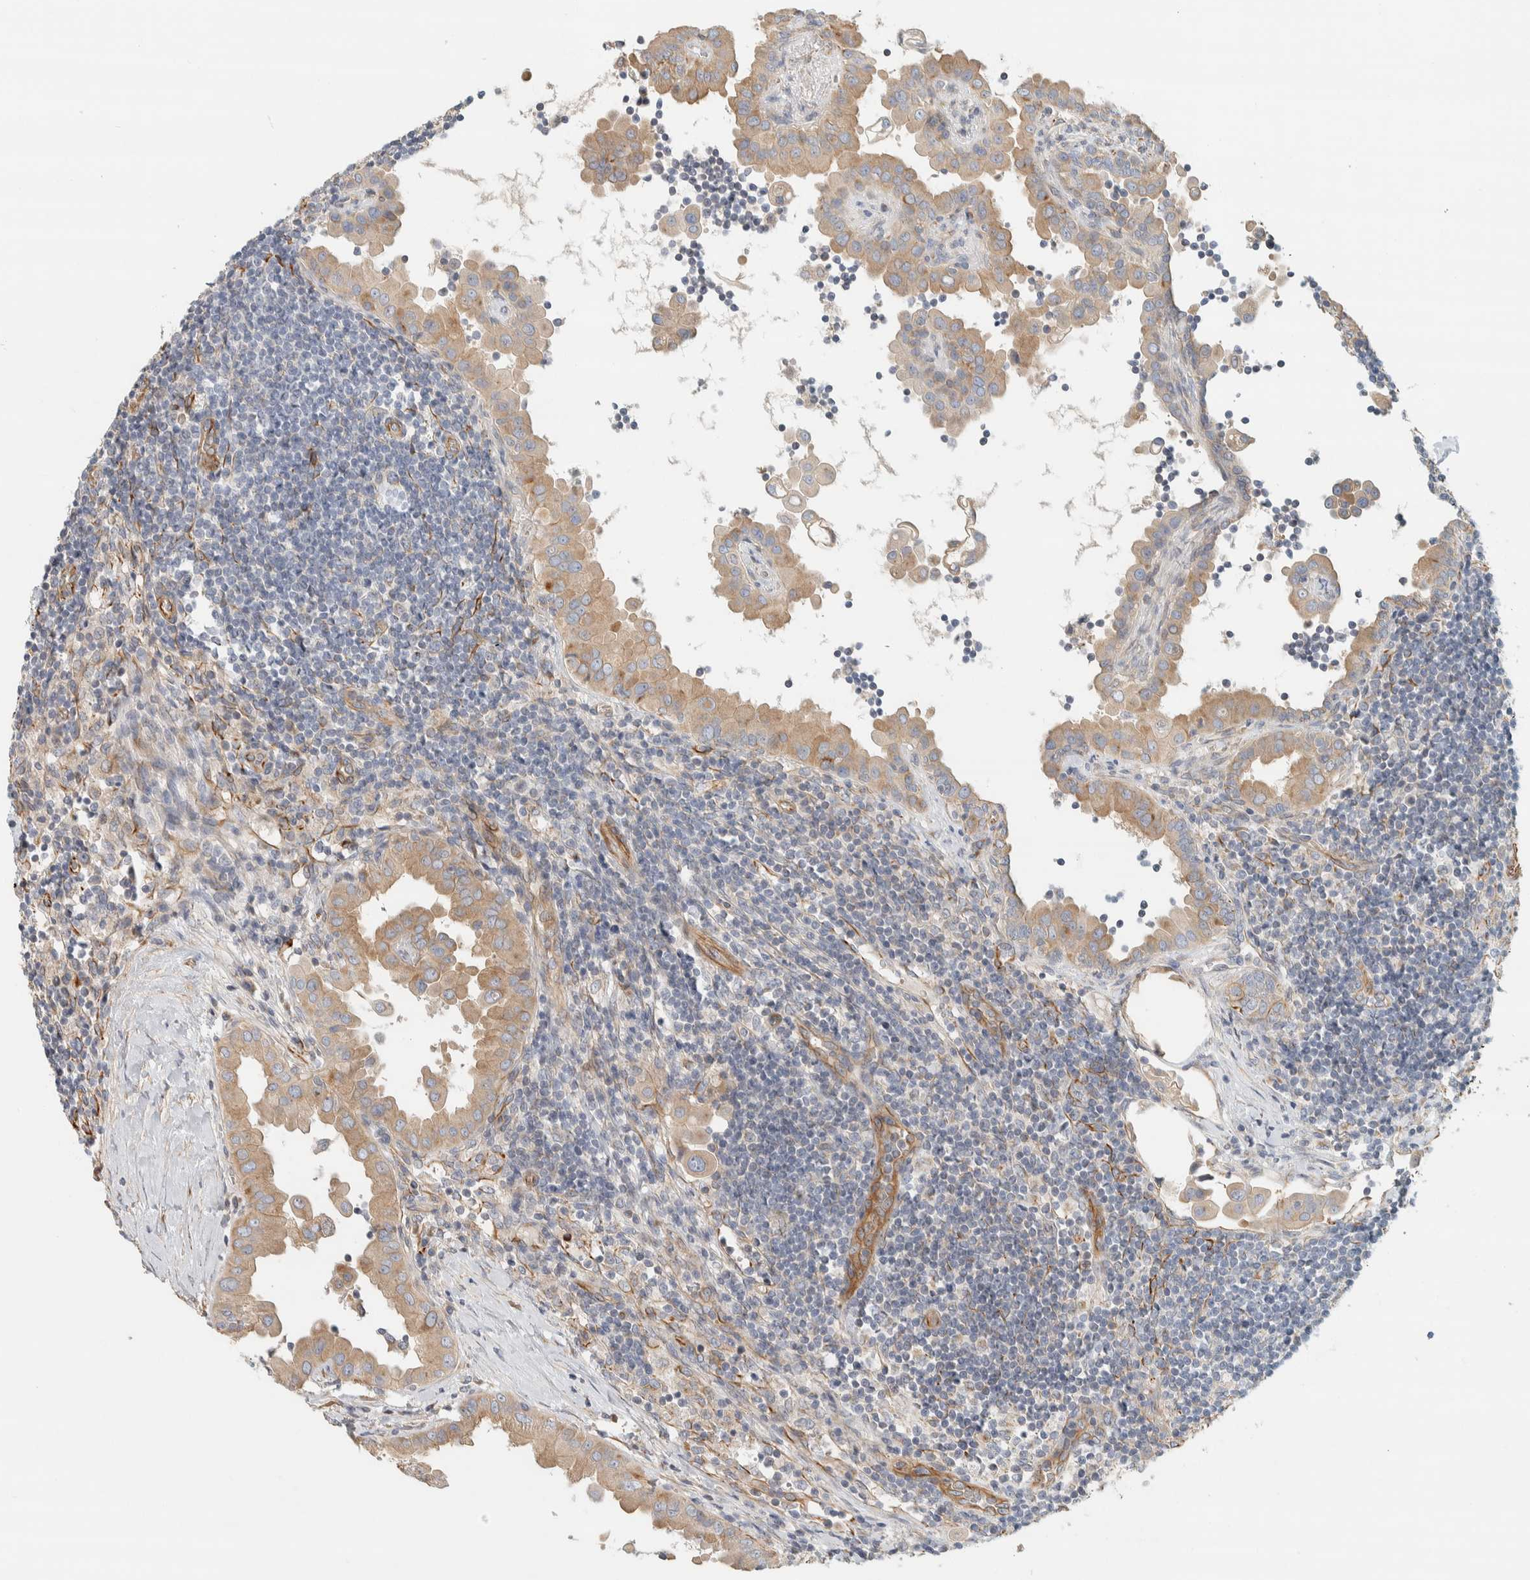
{"staining": {"intensity": "moderate", "quantity": ">75%", "location": "cytoplasmic/membranous"}, "tissue": "thyroid cancer", "cell_type": "Tumor cells", "image_type": "cancer", "snomed": [{"axis": "morphology", "description": "Papillary adenocarcinoma, NOS"}, {"axis": "topography", "description": "Thyroid gland"}], "caption": "Protein analysis of thyroid cancer tissue shows moderate cytoplasmic/membranous staining in approximately >75% of tumor cells. (DAB (3,3'-diaminobenzidine) = brown stain, brightfield microscopy at high magnification).", "gene": "CDR2", "patient": {"sex": "male", "age": 33}}